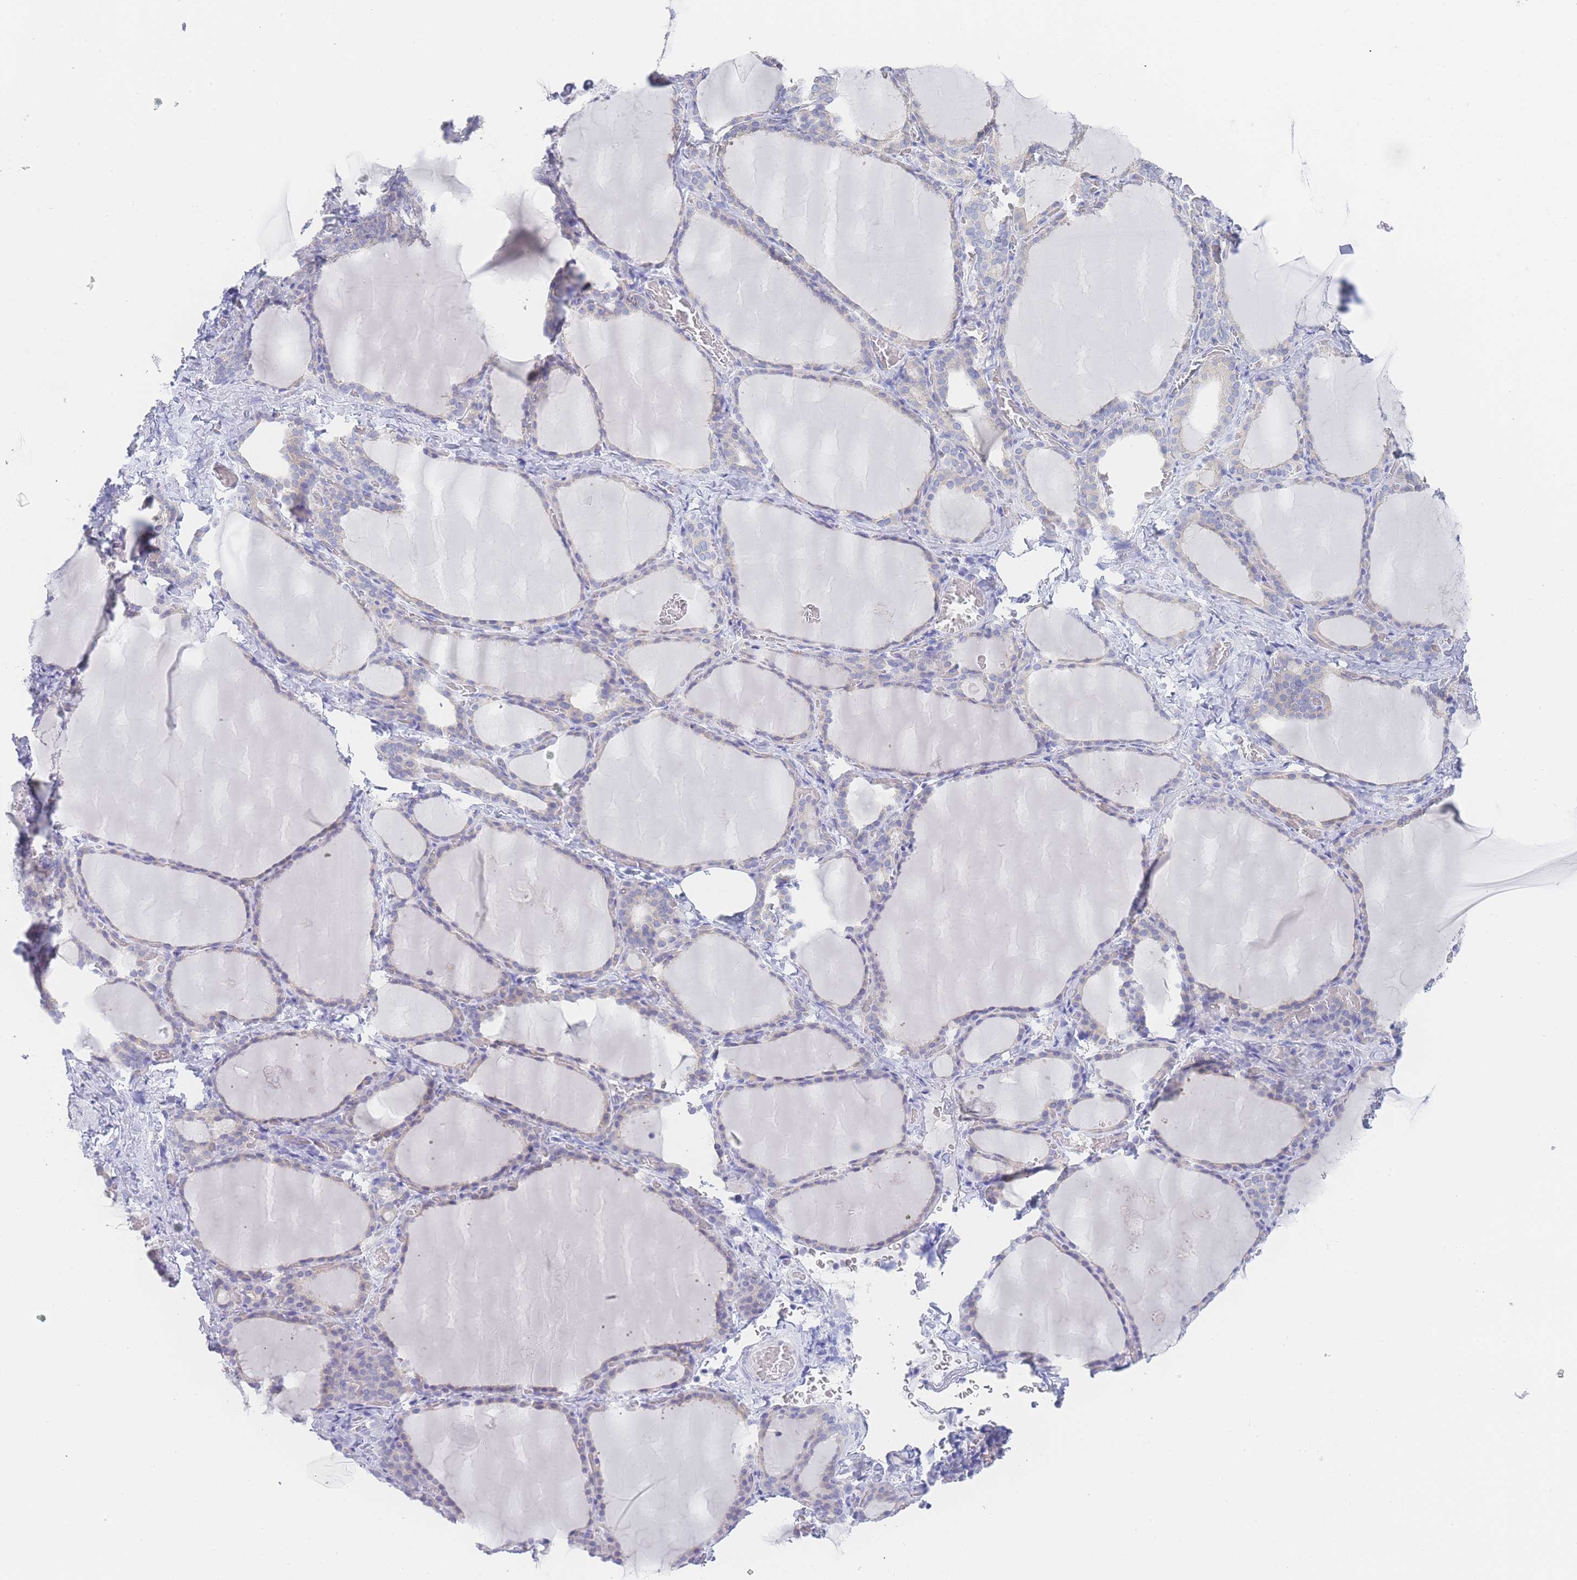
{"staining": {"intensity": "weak", "quantity": "25%-75%", "location": "cytoplasmic/membranous"}, "tissue": "thyroid gland", "cell_type": "Glandular cells", "image_type": "normal", "snomed": [{"axis": "morphology", "description": "Normal tissue, NOS"}, {"axis": "topography", "description": "Thyroid gland"}], "caption": "Normal thyroid gland was stained to show a protein in brown. There is low levels of weak cytoplasmic/membranous staining in about 25%-75% of glandular cells. (Brightfield microscopy of DAB IHC at high magnification).", "gene": "LZTFL1", "patient": {"sex": "female", "age": 39}}